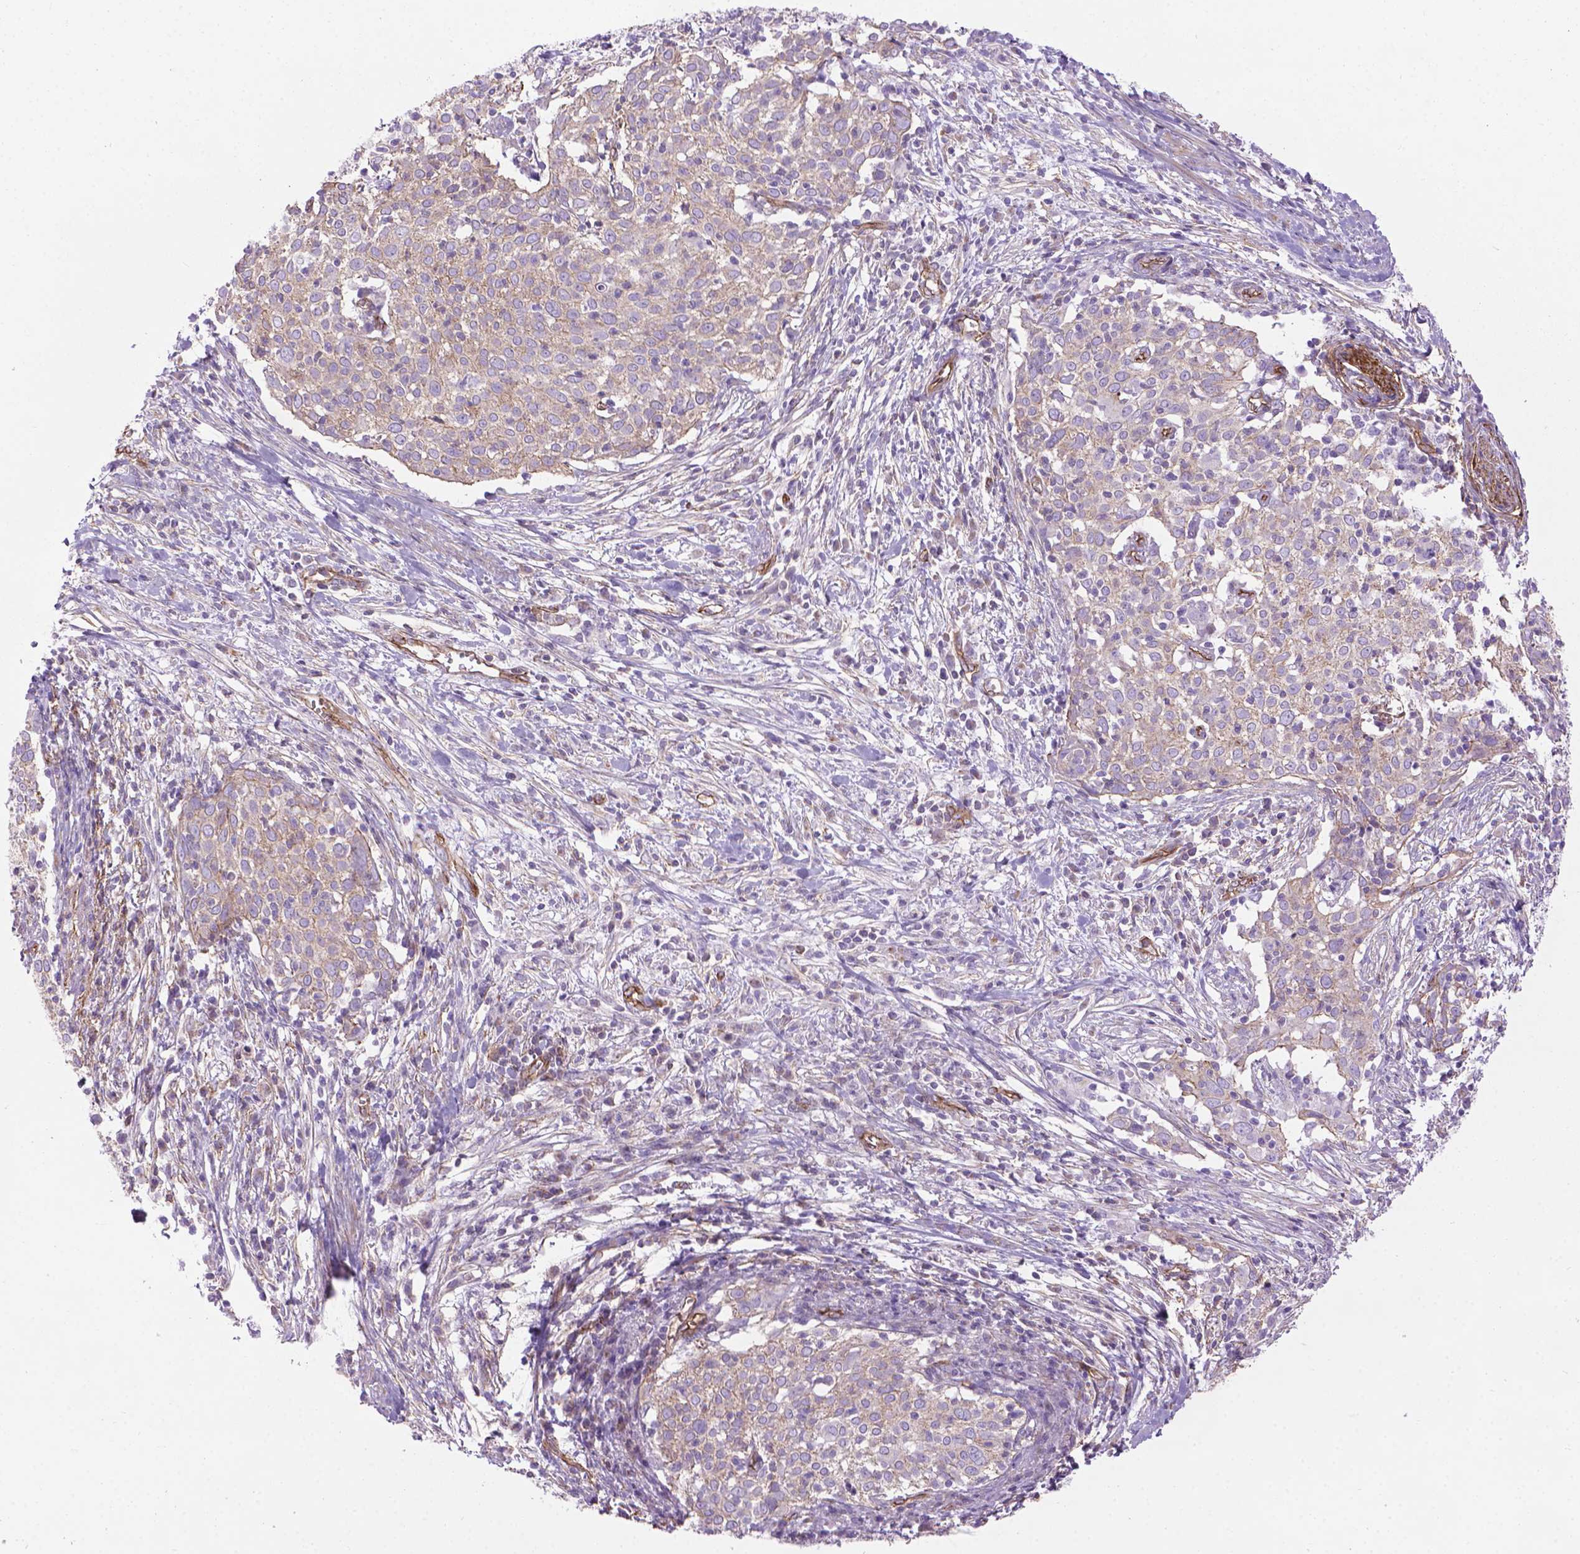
{"staining": {"intensity": "weak", "quantity": "25%-75%", "location": "cytoplasmic/membranous"}, "tissue": "cervical cancer", "cell_type": "Tumor cells", "image_type": "cancer", "snomed": [{"axis": "morphology", "description": "Squamous cell carcinoma, NOS"}, {"axis": "topography", "description": "Cervix"}], "caption": "Cervical cancer (squamous cell carcinoma) stained for a protein displays weak cytoplasmic/membranous positivity in tumor cells. (Brightfield microscopy of DAB IHC at high magnification).", "gene": "TENT5A", "patient": {"sex": "female", "age": 39}}